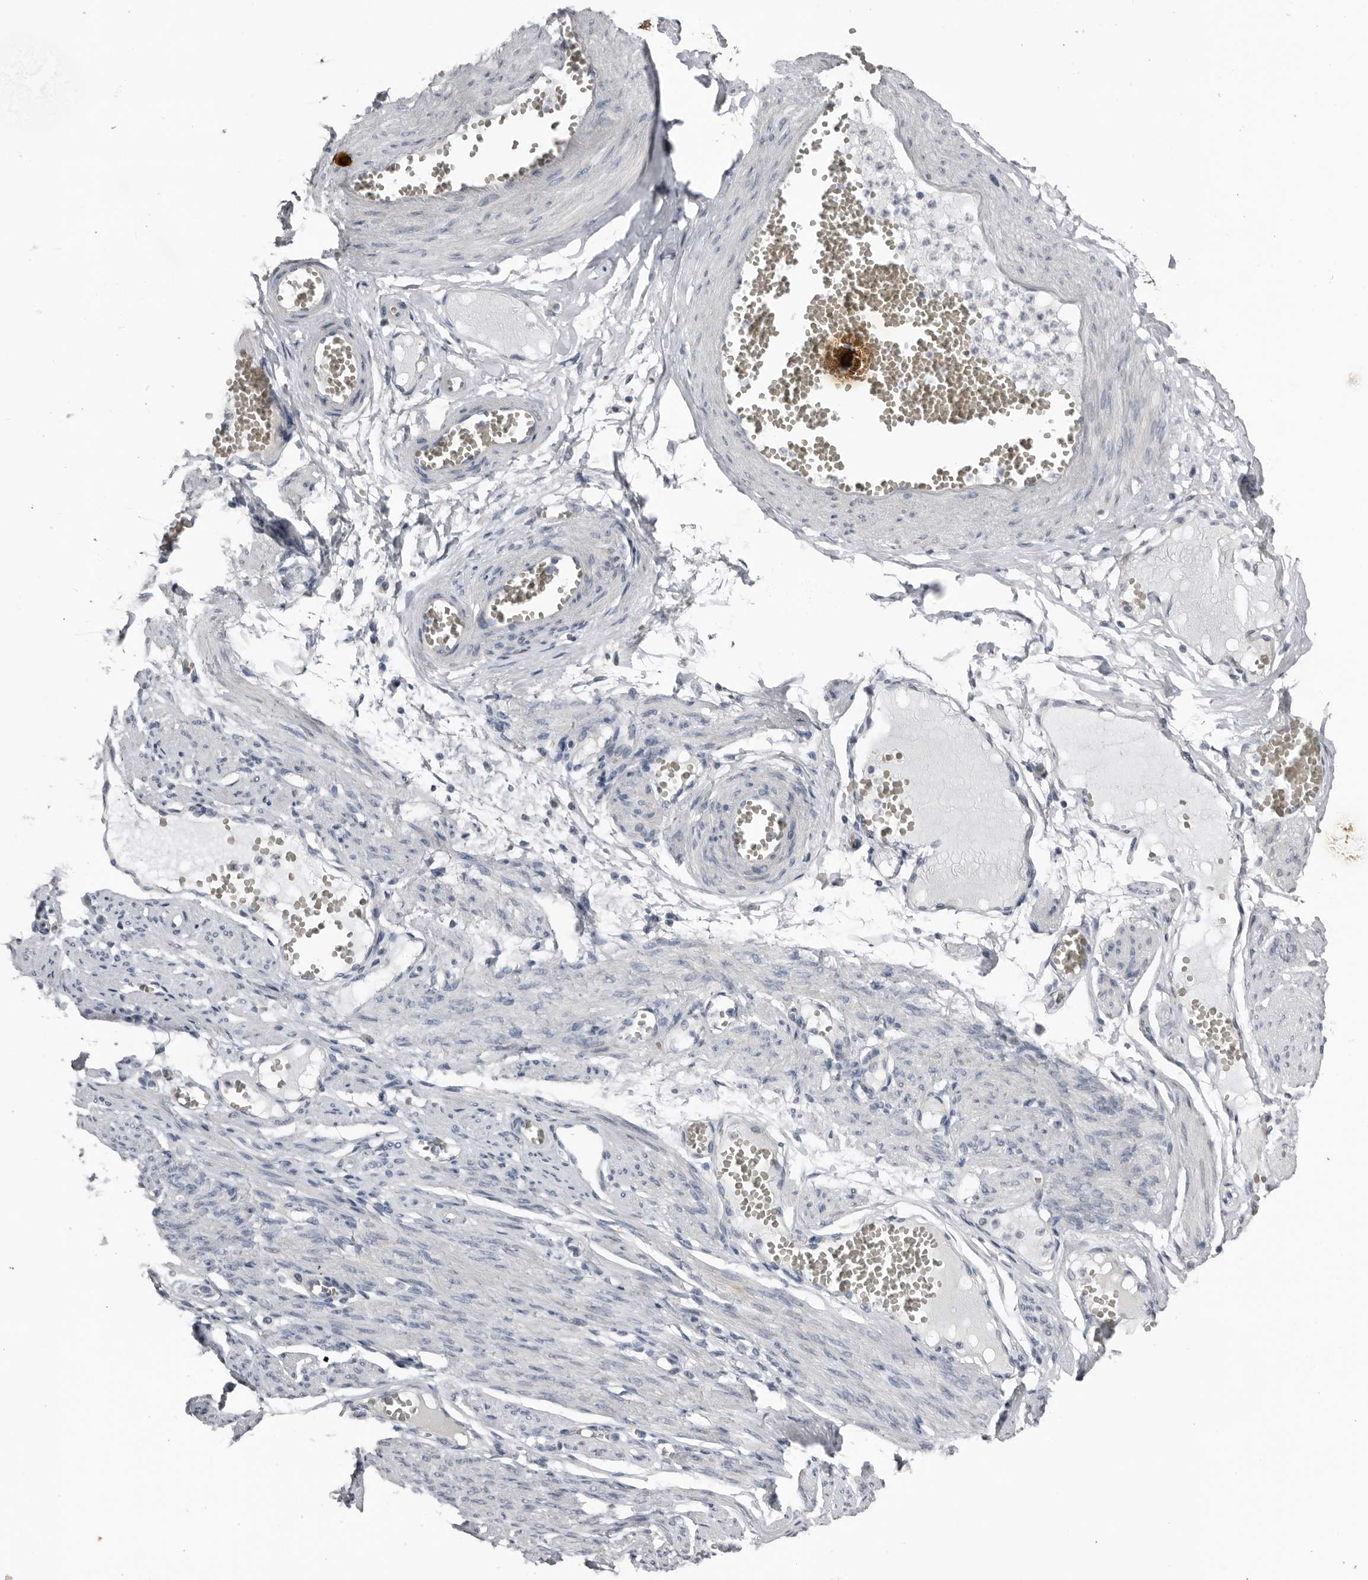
{"staining": {"intensity": "strong", "quantity": ">75%", "location": "cytoplasmic/membranous"}, "tissue": "adipose tissue", "cell_type": "Adipocytes", "image_type": "normal", "snomed": [{"axis": "morphology", "description": "Normal tissue, NOS"}, {"axis": "topography", "description": "Smooth muscle"}, {"axis": "topography", "description": "Peripheral nerve tissue"}], "caption": "Adipose tissue stained with a brown dye displays strong cytoplasmic/membranous positive positivity in approximately >75% of adipocytes.", "gene": "FABP7", "patient": {"sex": "female", "age": 39}}